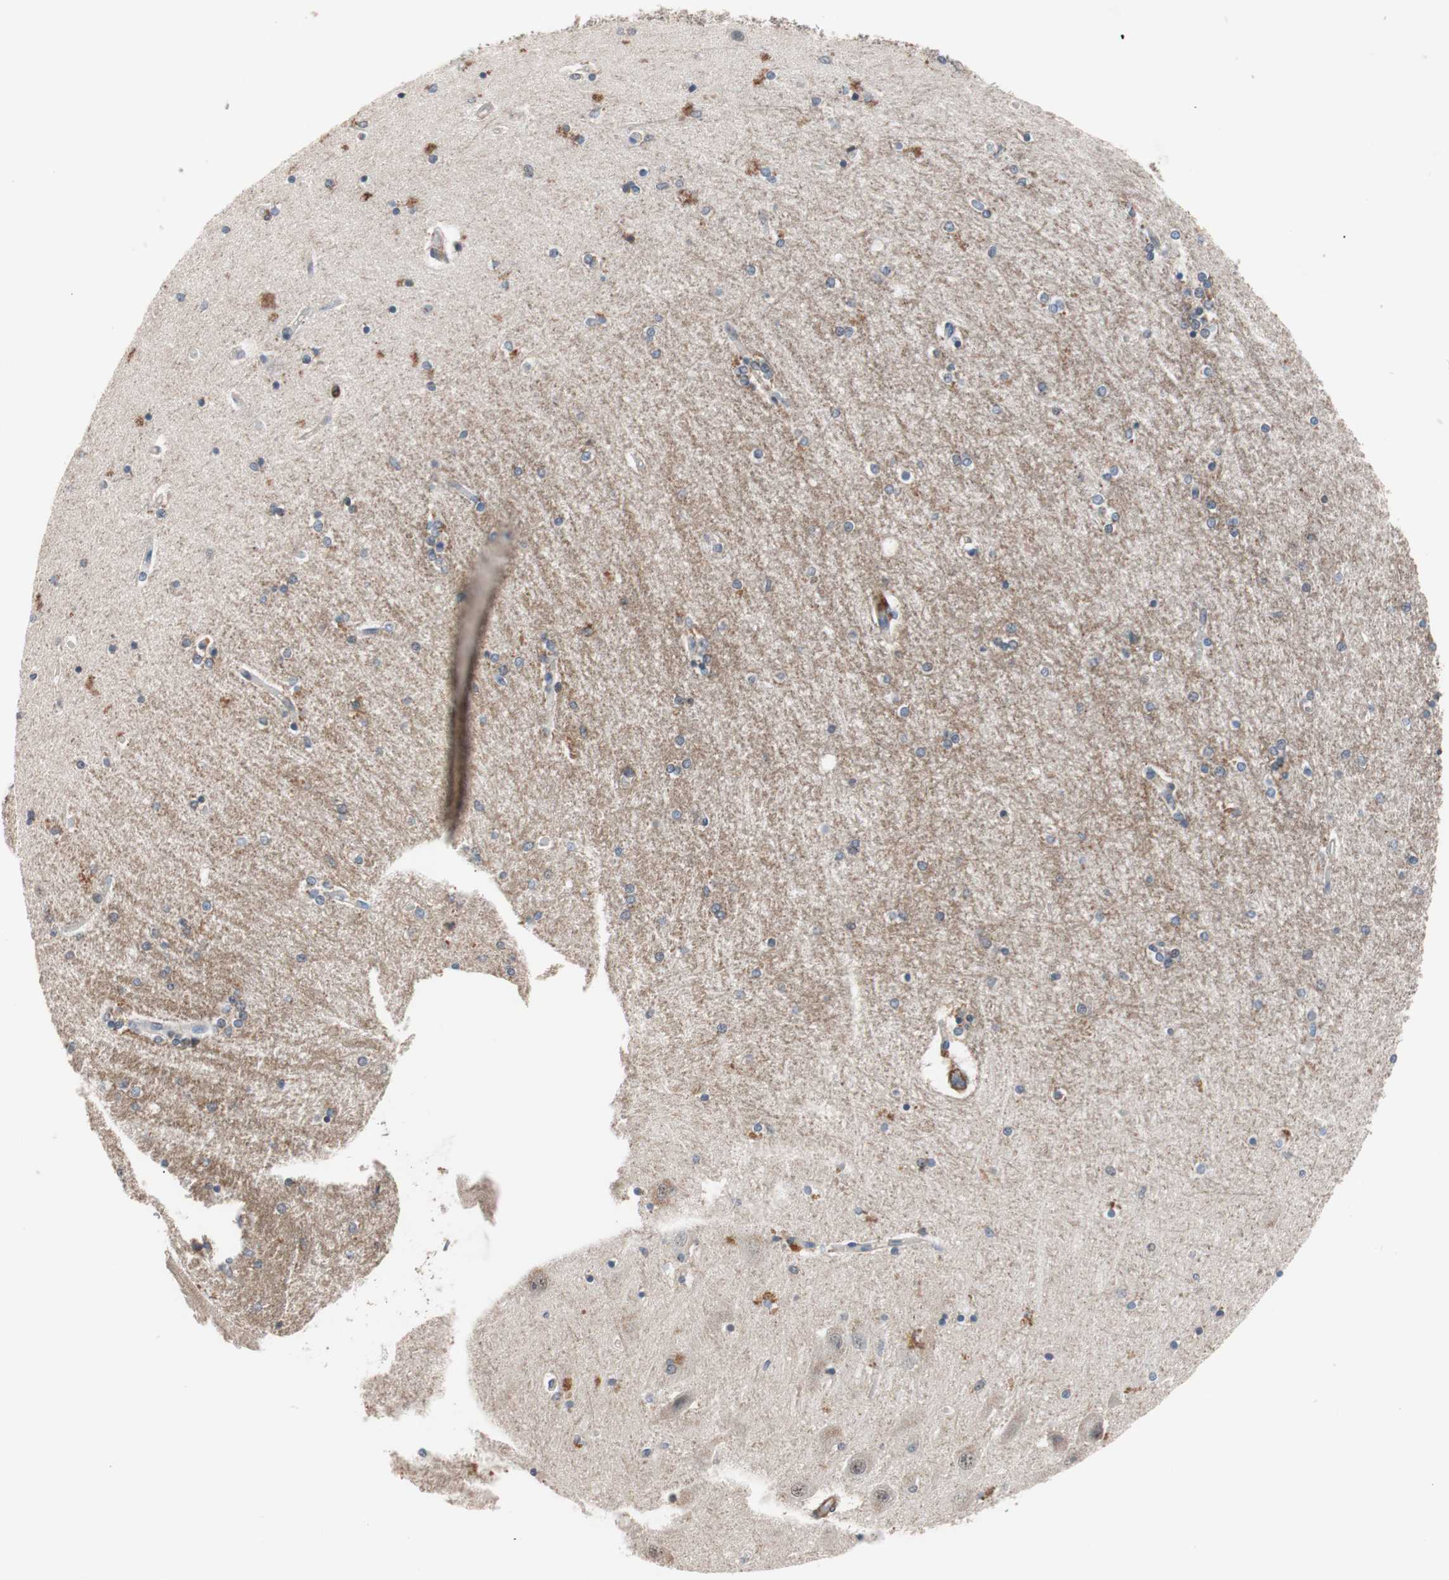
{"staining": {"intensity": "weak", "quantity": "<25%", "location": "cytoplasmic/membranous"}, "tissue": "hippocampus", "cell_type": "Glial cells", "image_type": "normal", "snomed": [{"axis": "morphology", "description": "Normal tissue, NOS"}, {"axis": "topography", "description": "Hippocampus"}], "caption": "Immunohistochemical staining of benign human hippocampus demonstrates no significant positivity in glial cells.", "gene": "LITAF", "patient": {"sex": "female", "age": 54}}